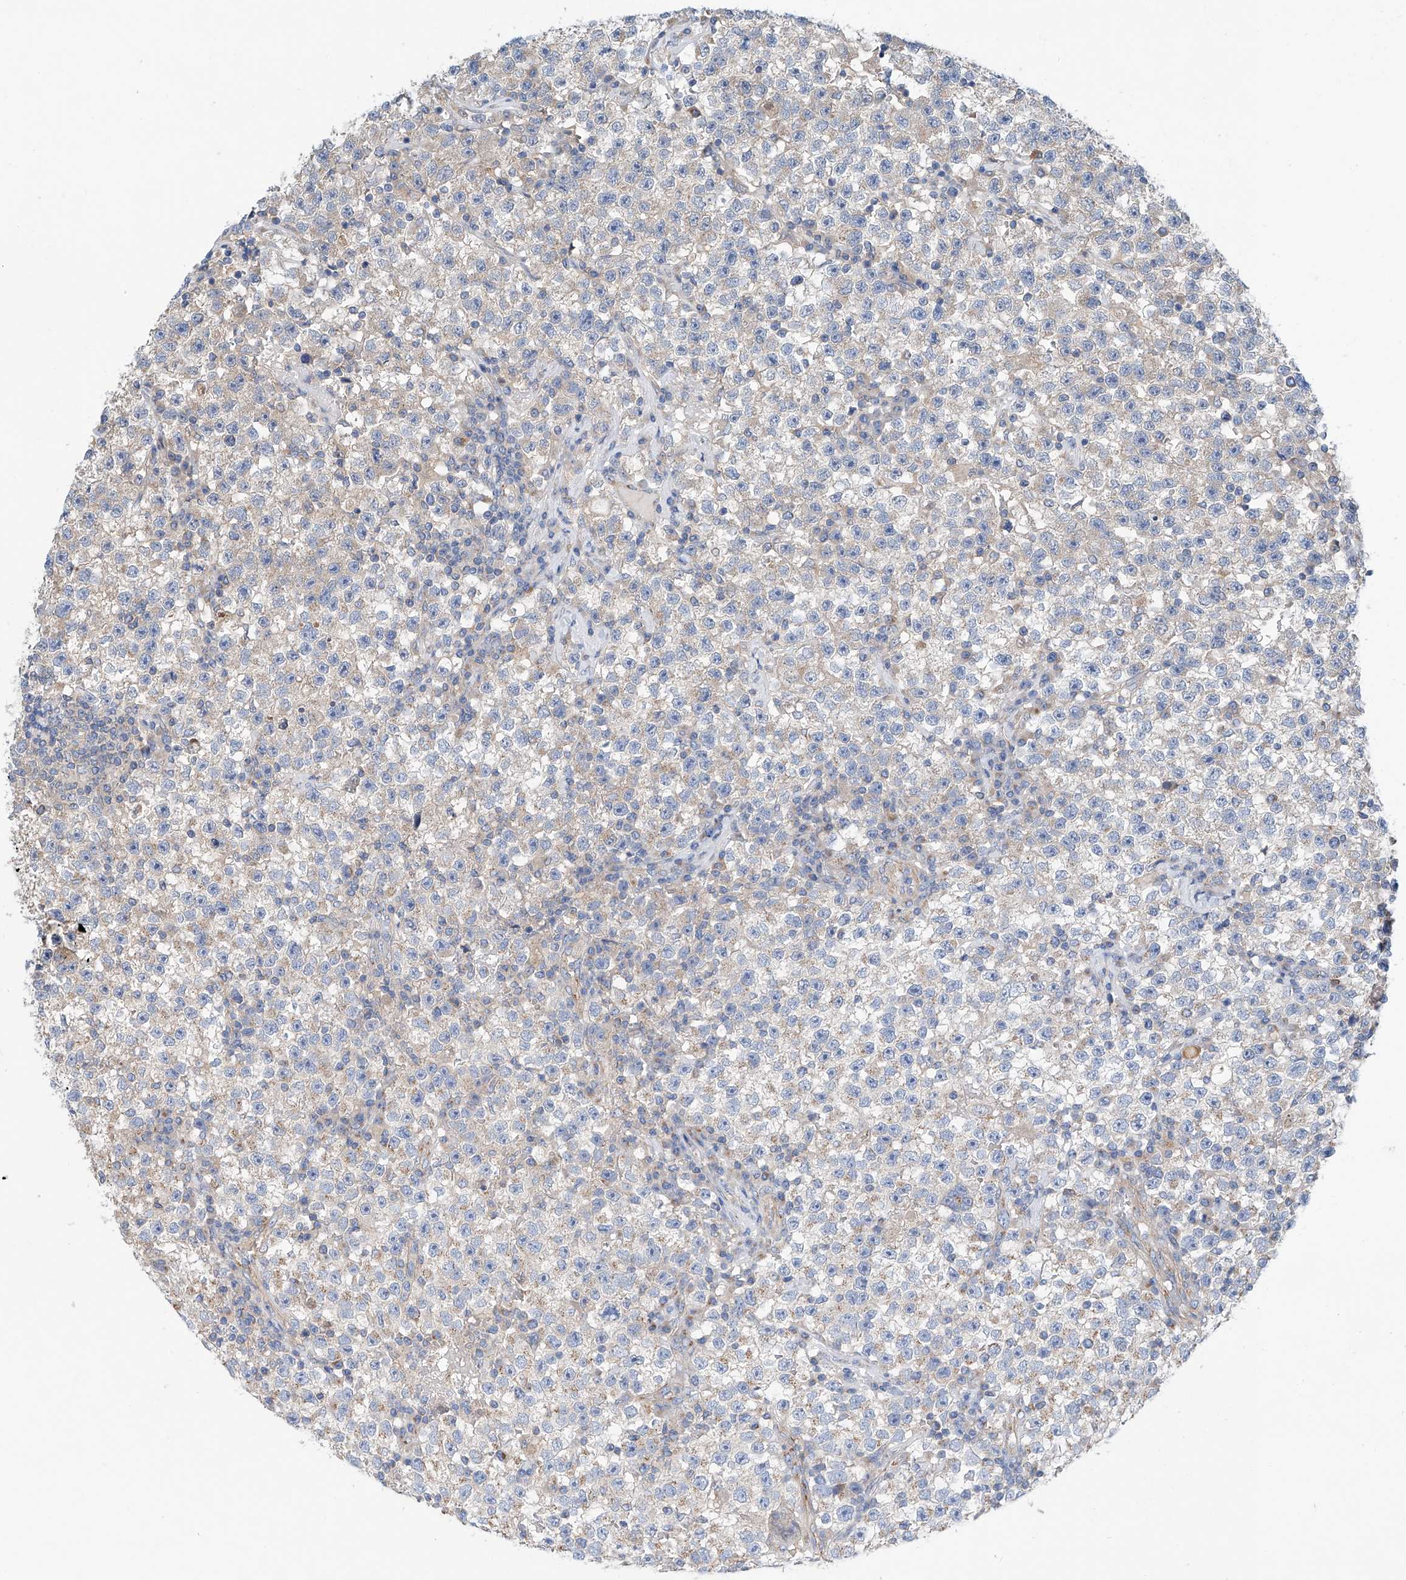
{"staining": {"intensity": "weak", "quantity": "<25%", "location": "cytoplasmic/membranous"}, "tissue": "testis cancer", "cell_type": "Tumor cells", "image_type": "cancer", "snomed": [{"axis": "morphology", "description": "Seminoma, NOS"}, {"axis": "topography", "description": "Testis"}], "caption": "Tumor cells are negative for protein expression in human testis seminoma.", "gene": "SLC22A7", "patient": {"sex": "male", "age": 22}}